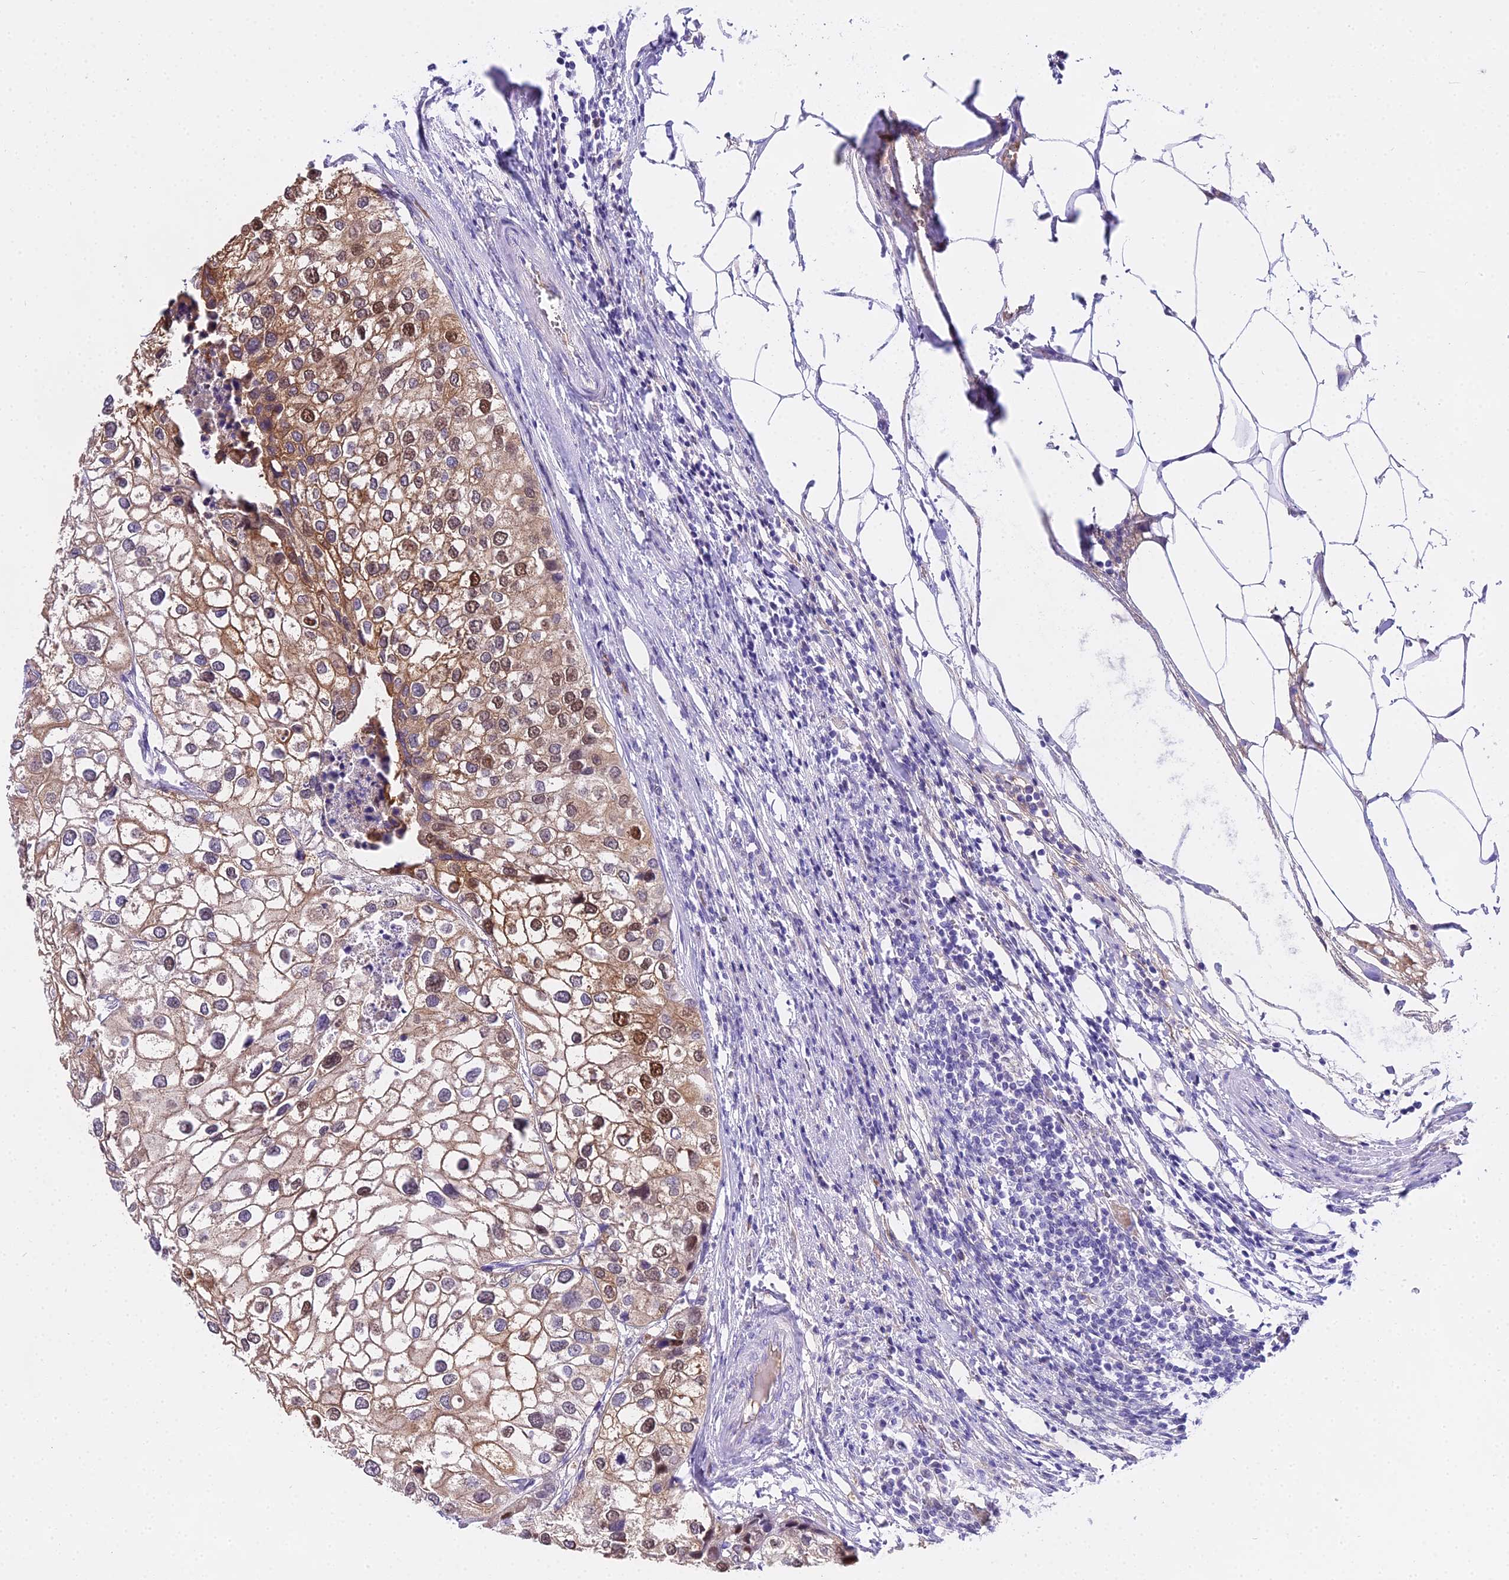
{"staining": {"intensity": "moderate", "quantity": "25%-75%", "location": "cytoplasmic/membranous,nuclear"}, "tissue": "urothelial cancer", "cell_type": "Tumor cells", "image_type": "cancer", "snomed": [{"axis": "morphology", "description": "Urothelial carcinoma, High grade"}, {"axis": "topography", "description": "Urinary bladder"}], "caption": "A brown stain highlights moderate cytoplasmic/membranous and nuclear expression of a protein in human urothelial cancer tumor cells.", "gene": "MAT2A", "patient": {"sex": "male", "age": 64}}